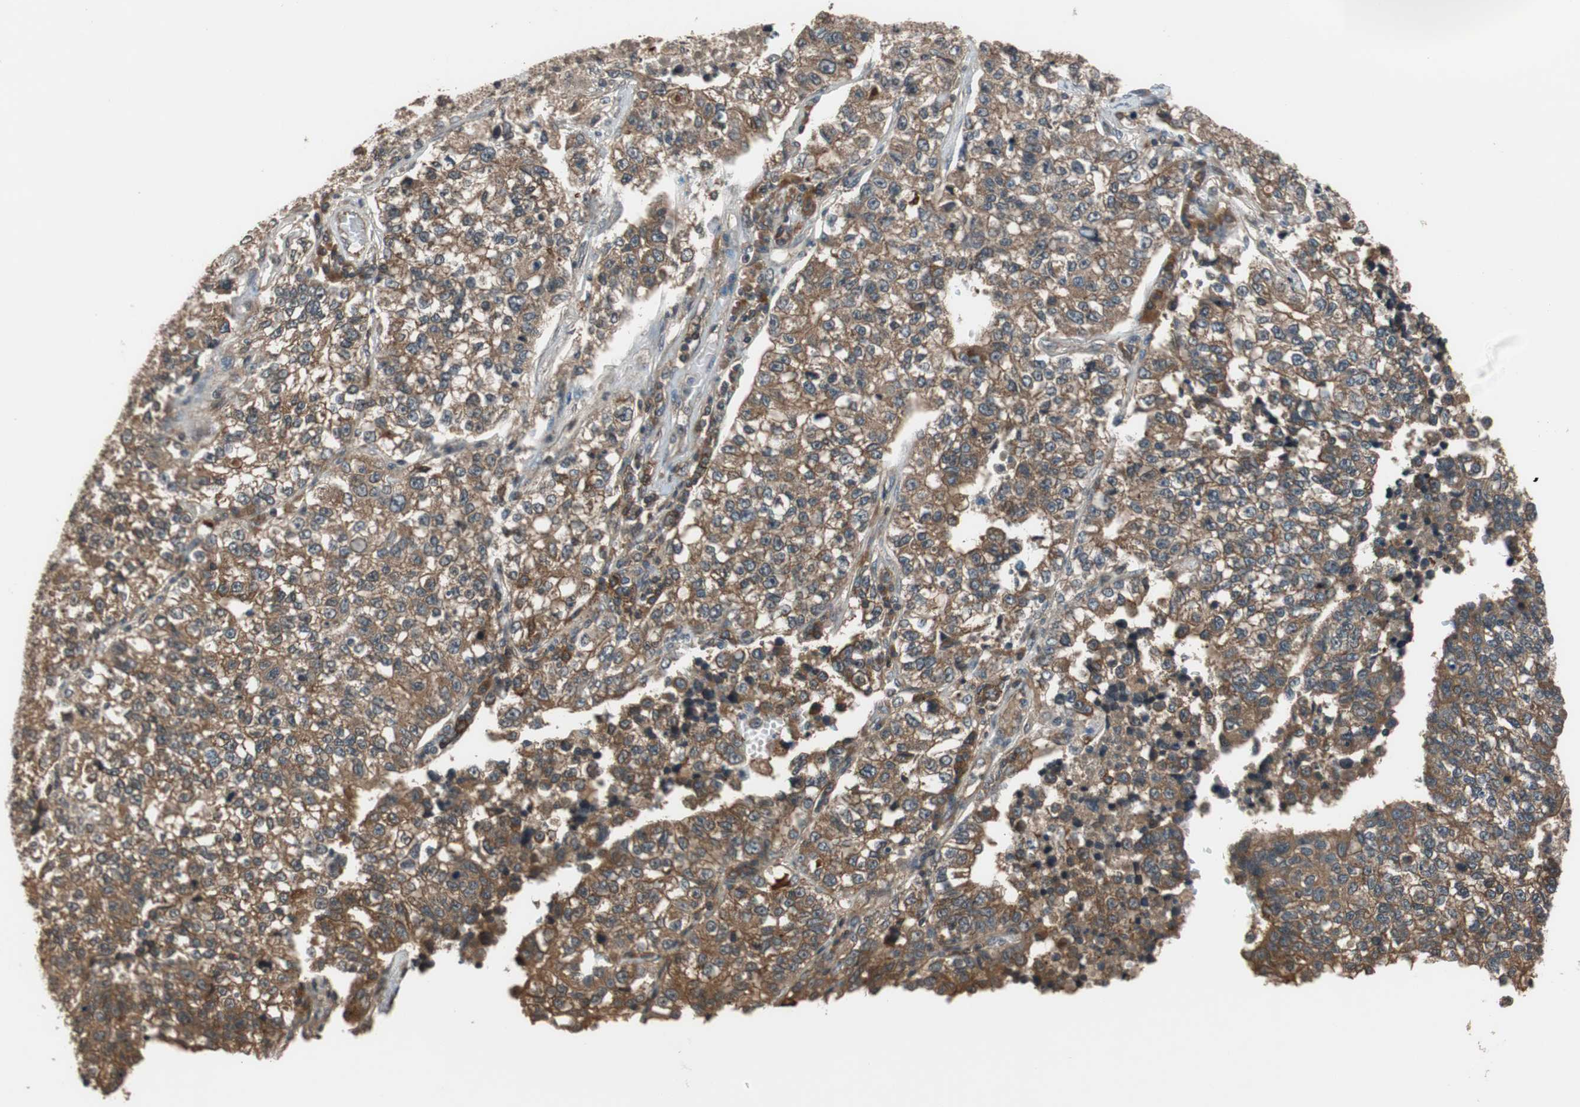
{"staining": {"intensity": "moderate", "quantity": ">75%", "location": "cytoplasmic/membranous"}, "tissue": "lung cancer", "cell_type": "Tumor cells", "image_type": "cancer", "snomed": [{"axis": "morphology", "description": "Adenocarcinoma, NOS"}, {"axis": "topography", "description": "Lung"}], "caption": "DAB immunohistochemical staining of human adenocarcinoma (lung) exhibits moderate cytoplasmic/membranous protein expression in approximately >75% of tumor cells. The staining is performed using DAB brown chromogen to label protein expression. The nuclei are counter-stained blue using hematoxylin.", "gene": "TMEM230", "patient": {"sex": "male", "age": 49}}